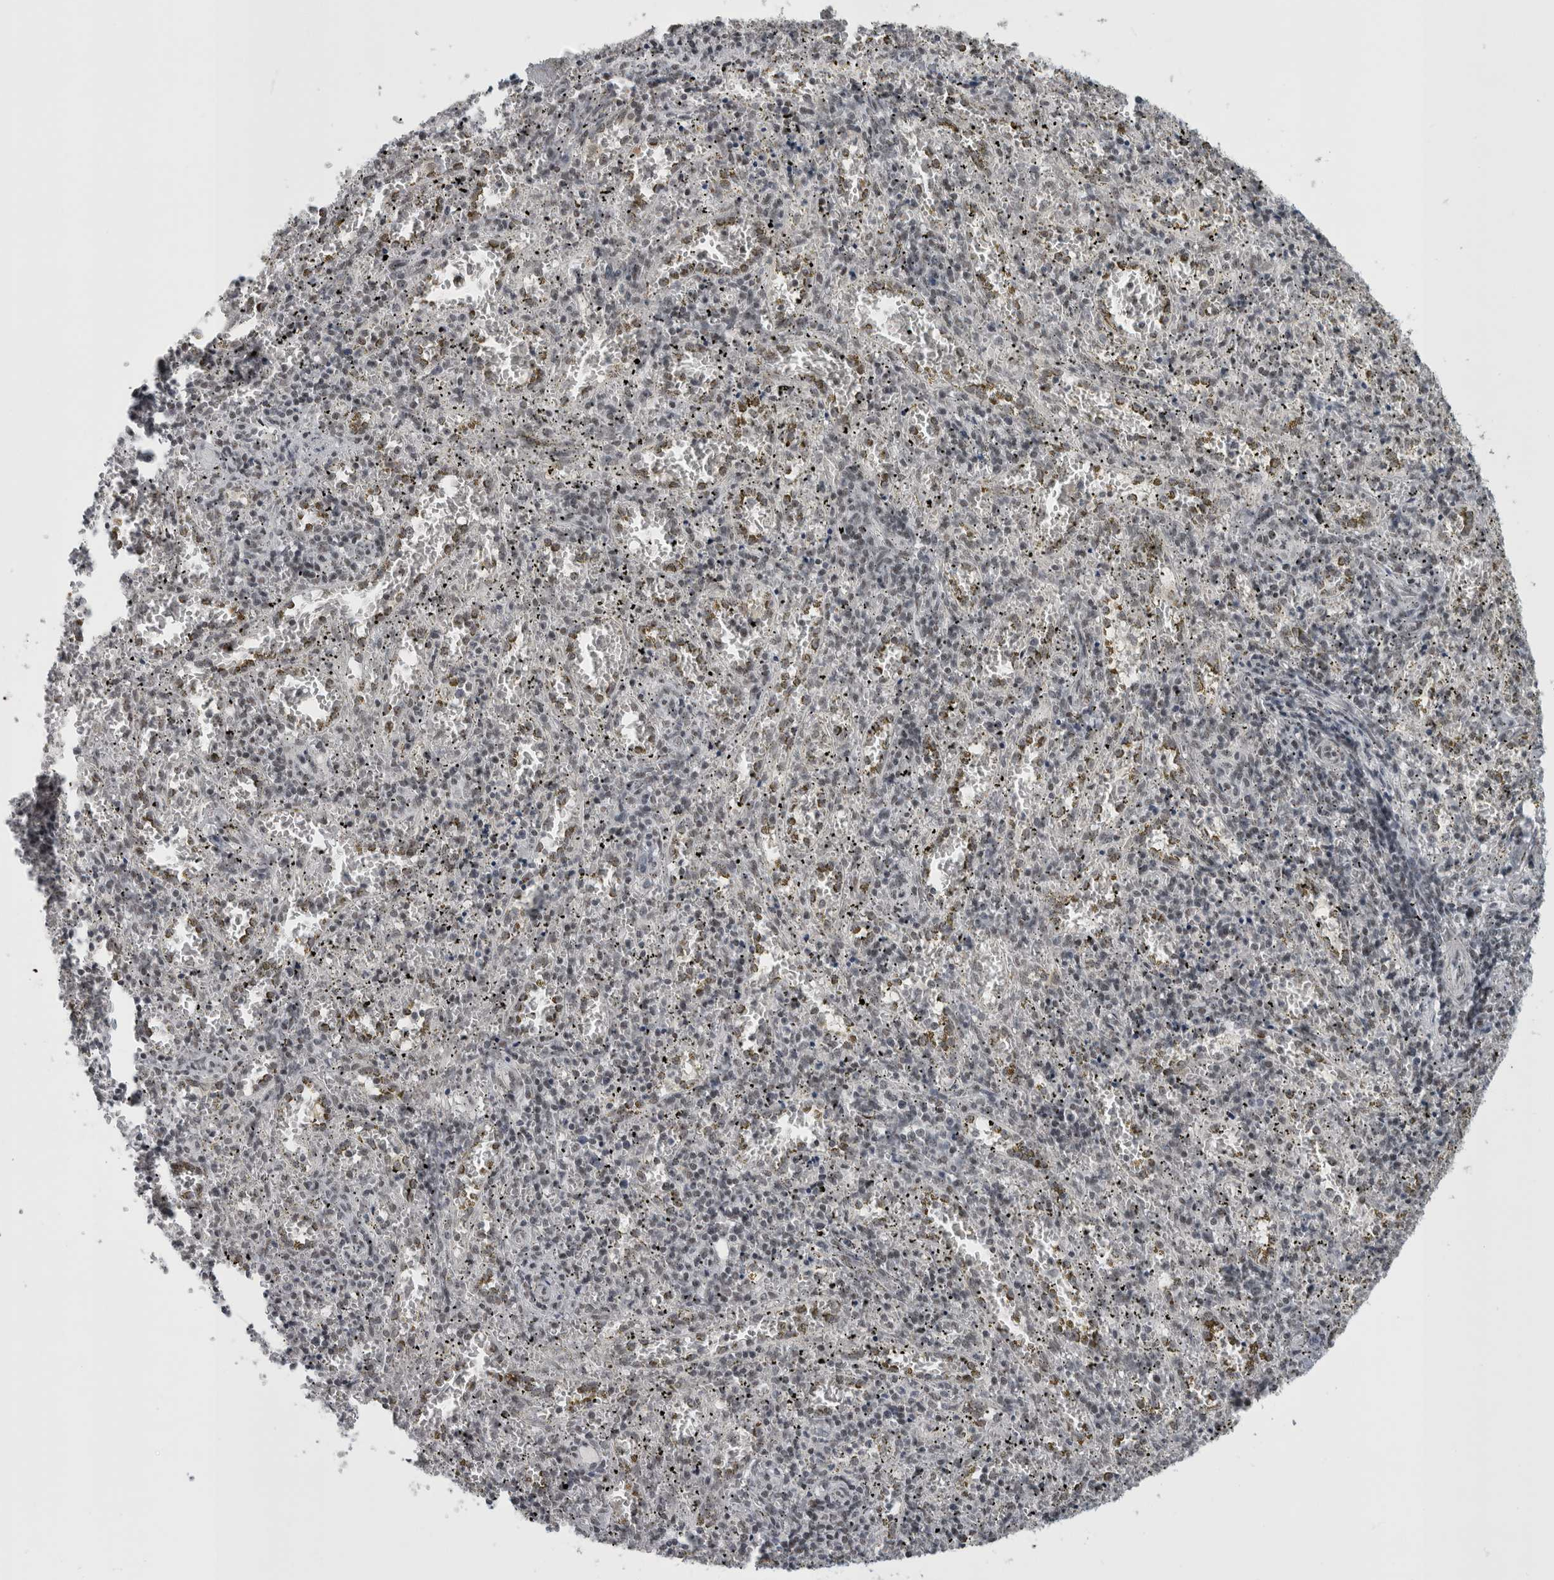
{"staining": {"intensity": "negative", "quantity": "none", "location": "none"}, "tissue": "spleen", "cell_type": "Cells in red pulp", "image_type": "normal", "snomed": [{"axis": "morphology", "description": "Normal tissue, NOS"}, {"axis": "topography", "description": "Spleen"}], "caption": "Immunohistochemical staining of normal human spleen exhibits no significant expression in cells in red pulp. (DAB (3,3'-diaminobenzidine) immunohistochemistry, high magnification).", "gene": "ARID4B", "patient": {"sex": "male", "age": 11}}